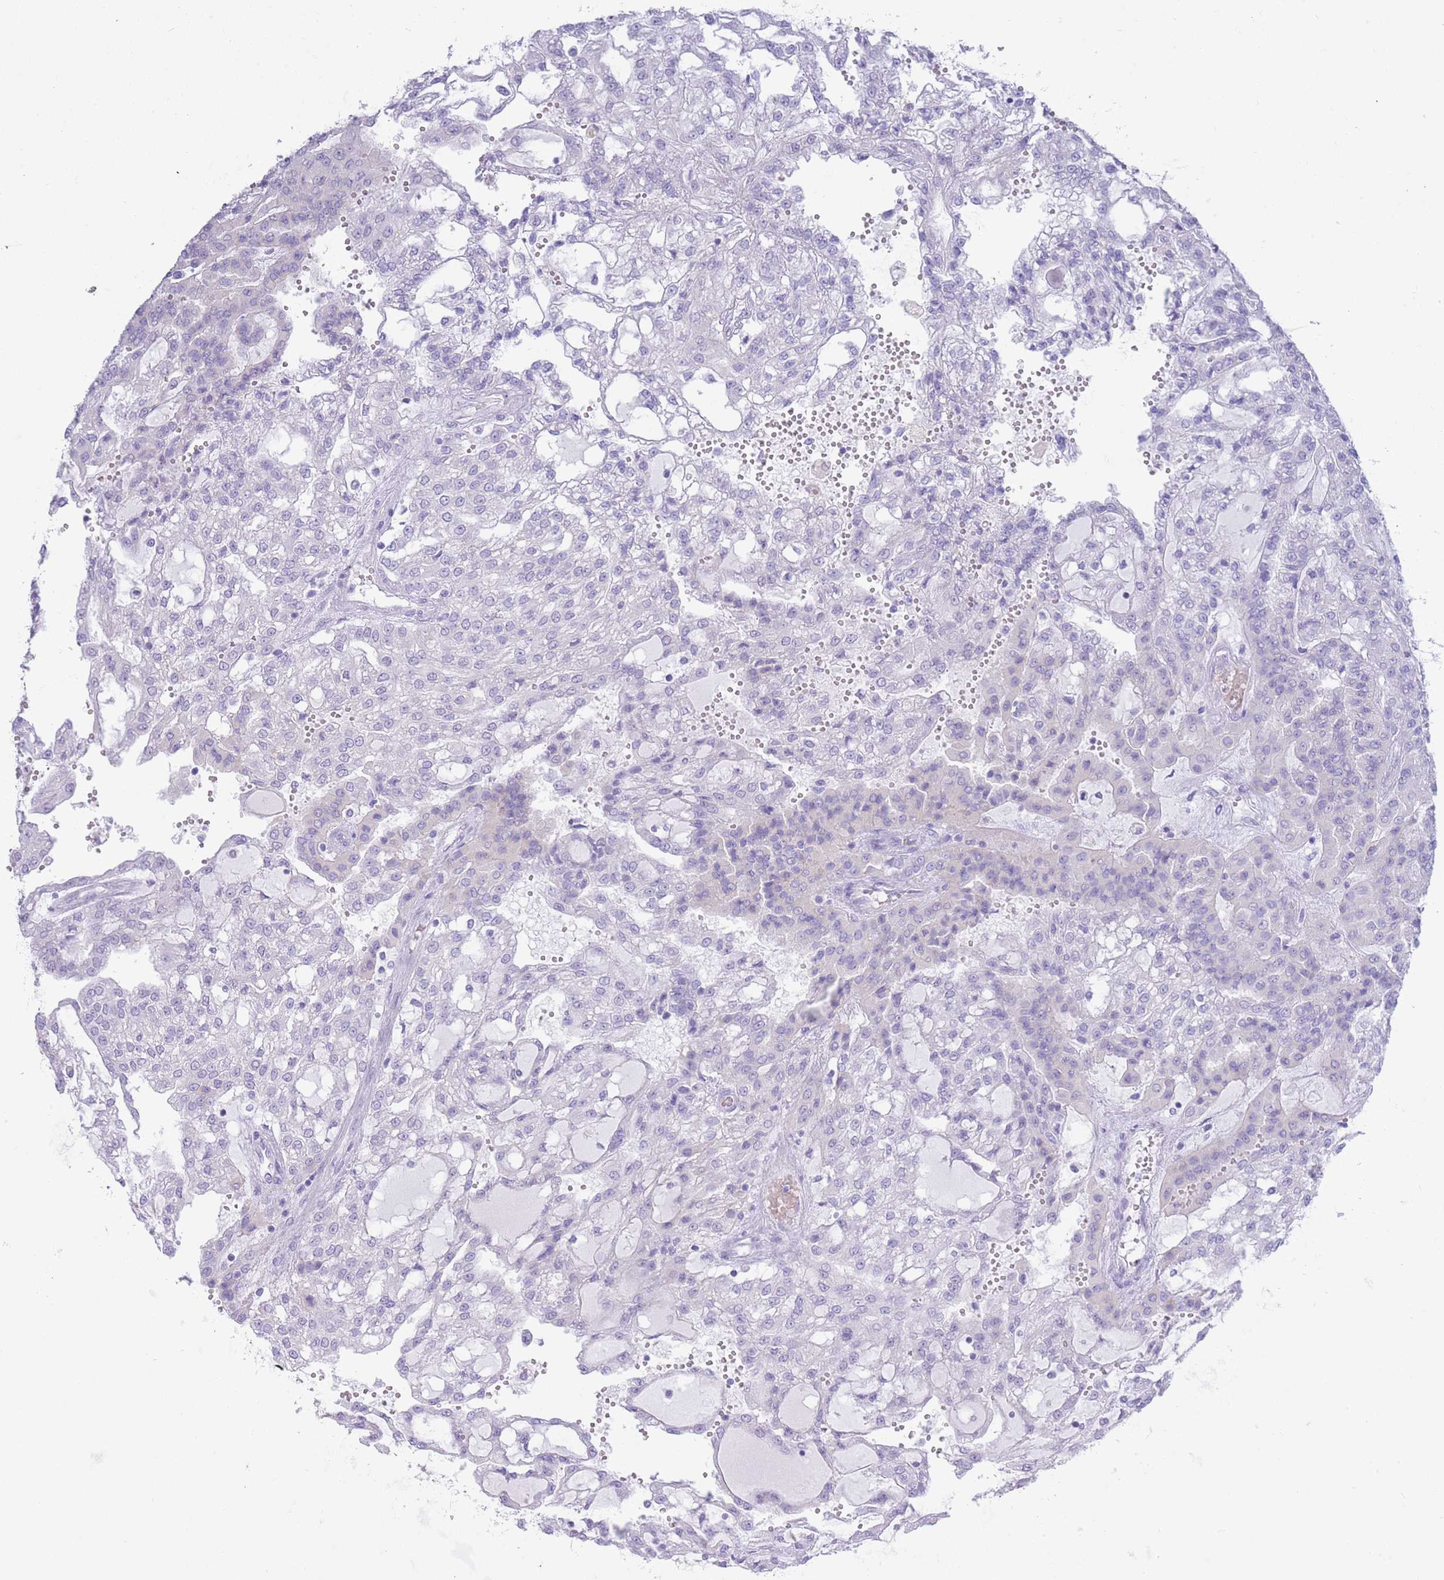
{"staining": {"intensity": "negative", "quantity": "none", "location": "none"}, "tissue": "renal cancer", "cell_type": "Tumor cells", "image_type": "cancer", "snomed": [{"axis": "morphology", "description": "Adenocarcinoma, NOS"}, {"axis": "topography", "description": "Kidney"}], "caption": "Image shows no protein staining in tumor cells of adenocarcinoma (renal) tissue.", "gene": "ACR", "patient": {"sex": "male", "age": 63}}